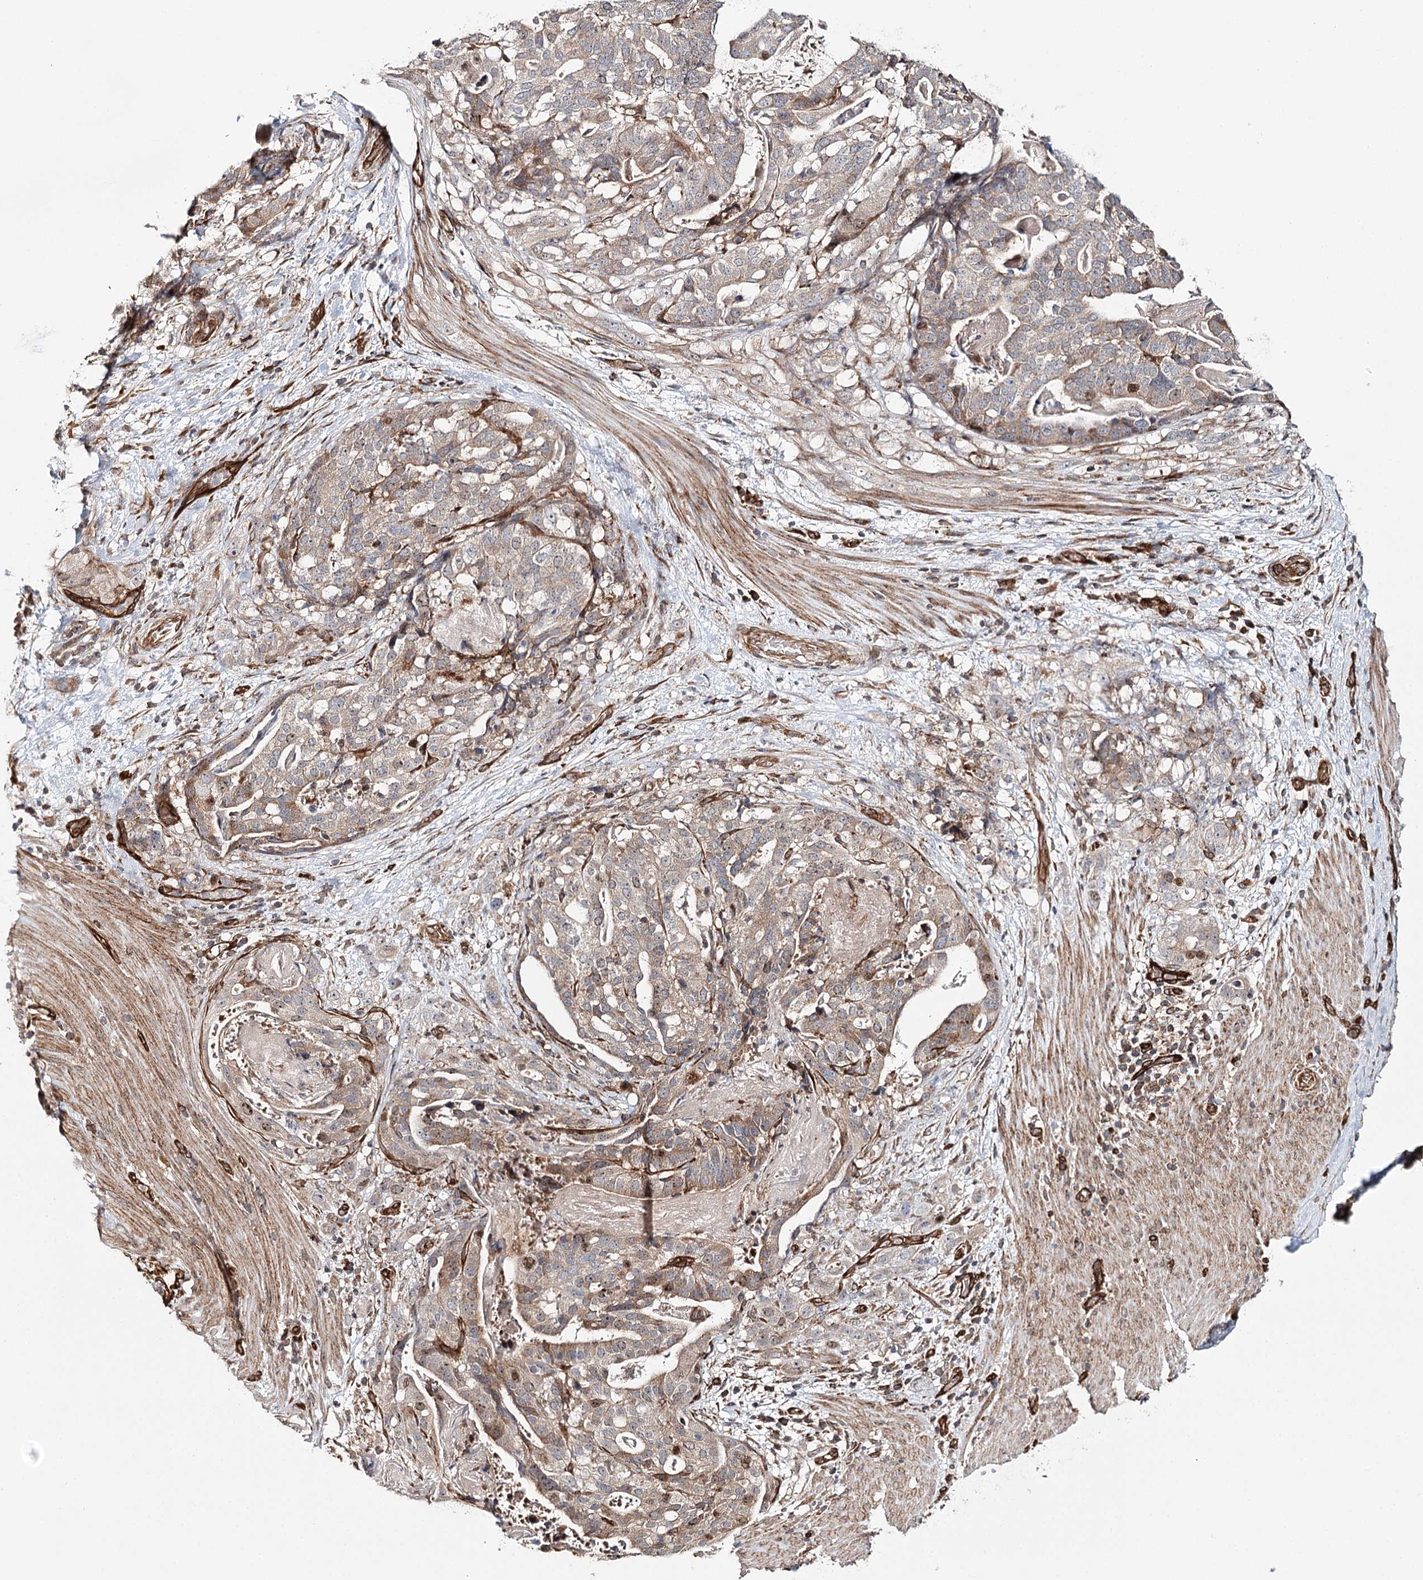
{"staining": {"intensity": "weak", "quantity": ">75%", "location": "cytoplasmic/membranous"}, "tissue": "stomach cancer", "cell_type": "Tumor cells", "image_type": "cancer", "snomed": [{"axis": "morphology", "description": "Adenocarcinoma, NOS"}, {"axis": "topography", "description": "Stomach"}], "caption": "A low amount of weak cytoplasmic/membranous expression is present in approximately >75% of tumor cells in stomach cancer tissue. (brown staining indicates protein expression, while blue staining denotes nuclei).", "gene": "MKNK1", "patient": {"sex": "male", "age": 48}}